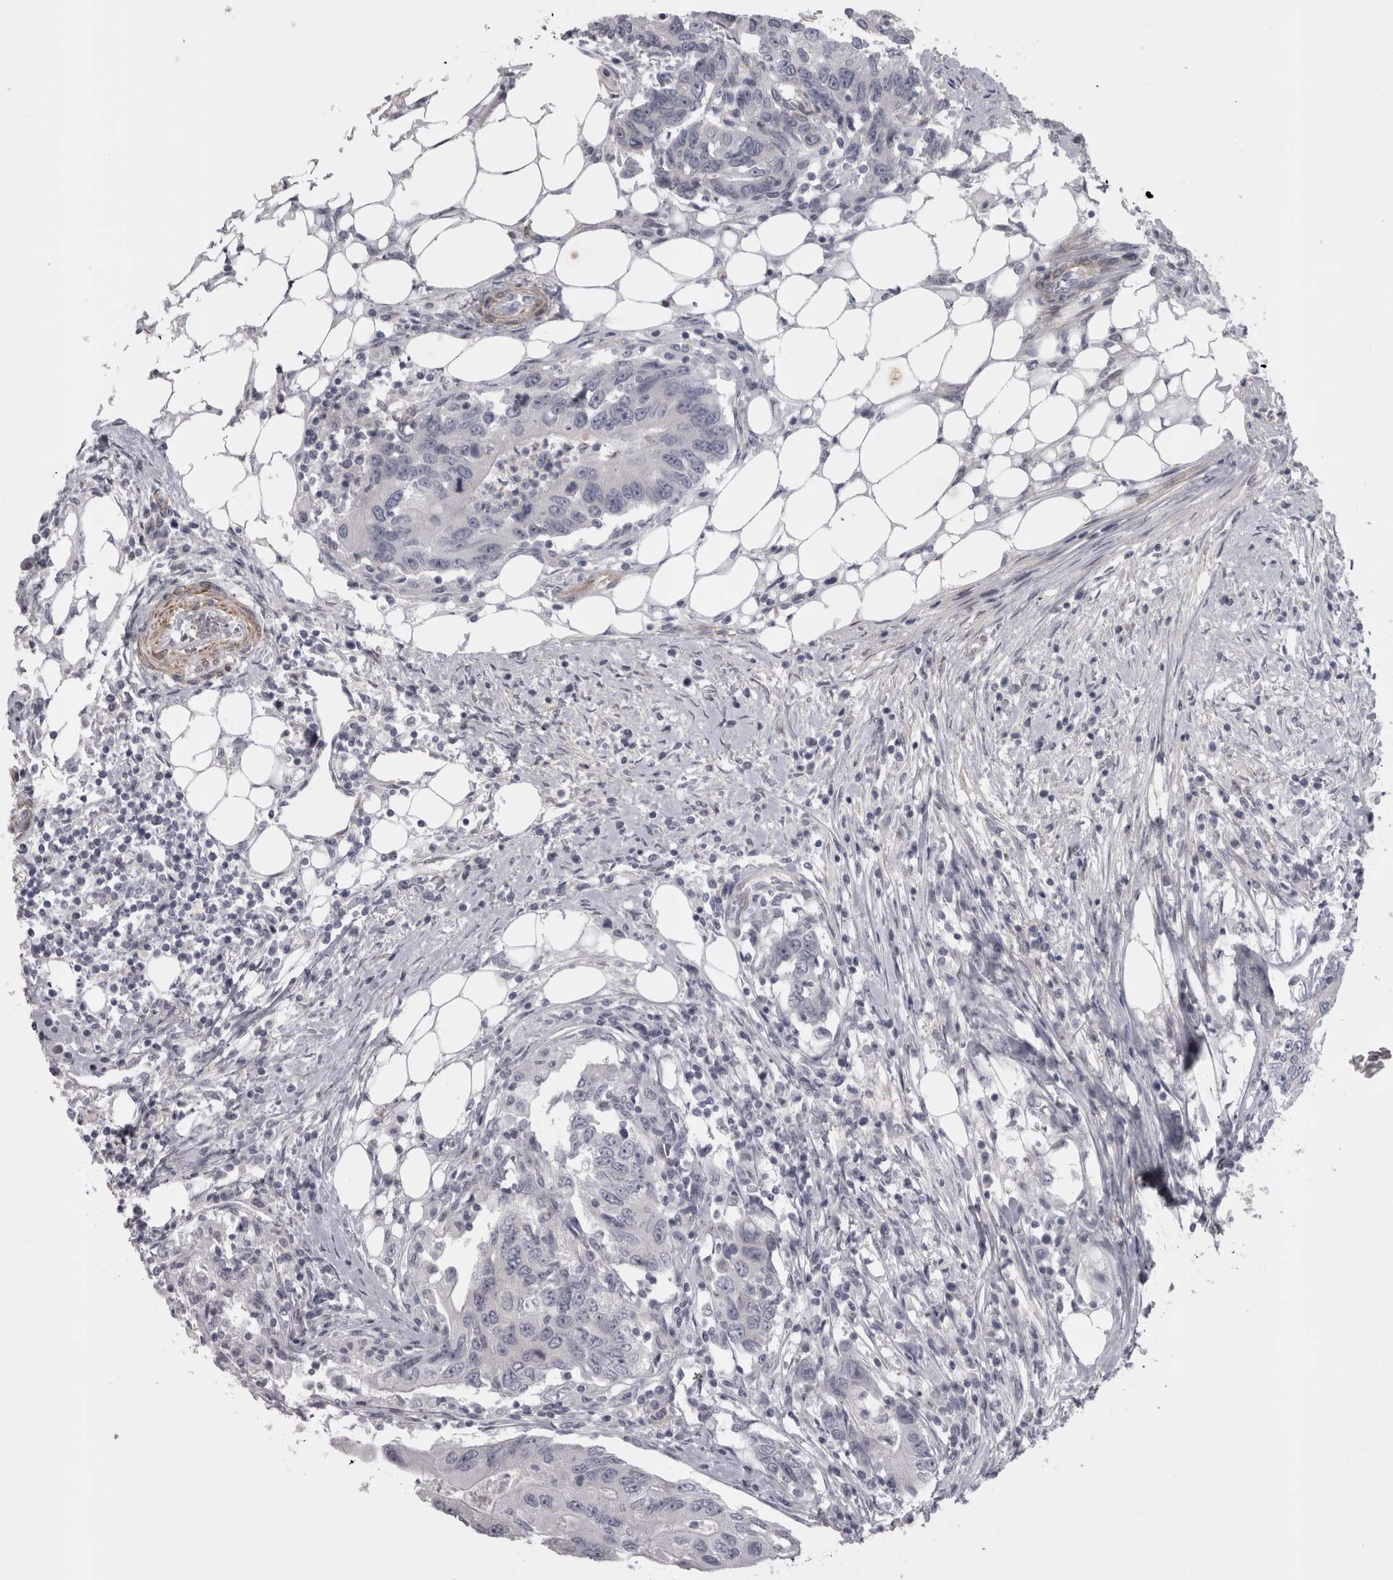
{"staining": {"intensity": "negative", "quantity": "none", "location": "none"}, "tissue": "colorectal cancer", "cell_type": "Tumor cells", "image_type": "cancer", "snomed": [{"axis": "morphology", "description": "Adenocarcinoma, NOS"}, {"axis": "topography", "description": "Colon"}], "caption": "DAB (3,3'-diaminobenzidine) immunohistochemical staining of human colorectal cancer reveals no significant staining in tumor cells.", "gene": "PPP1R12B", "patient": {"sex": "female", "age": 77}}